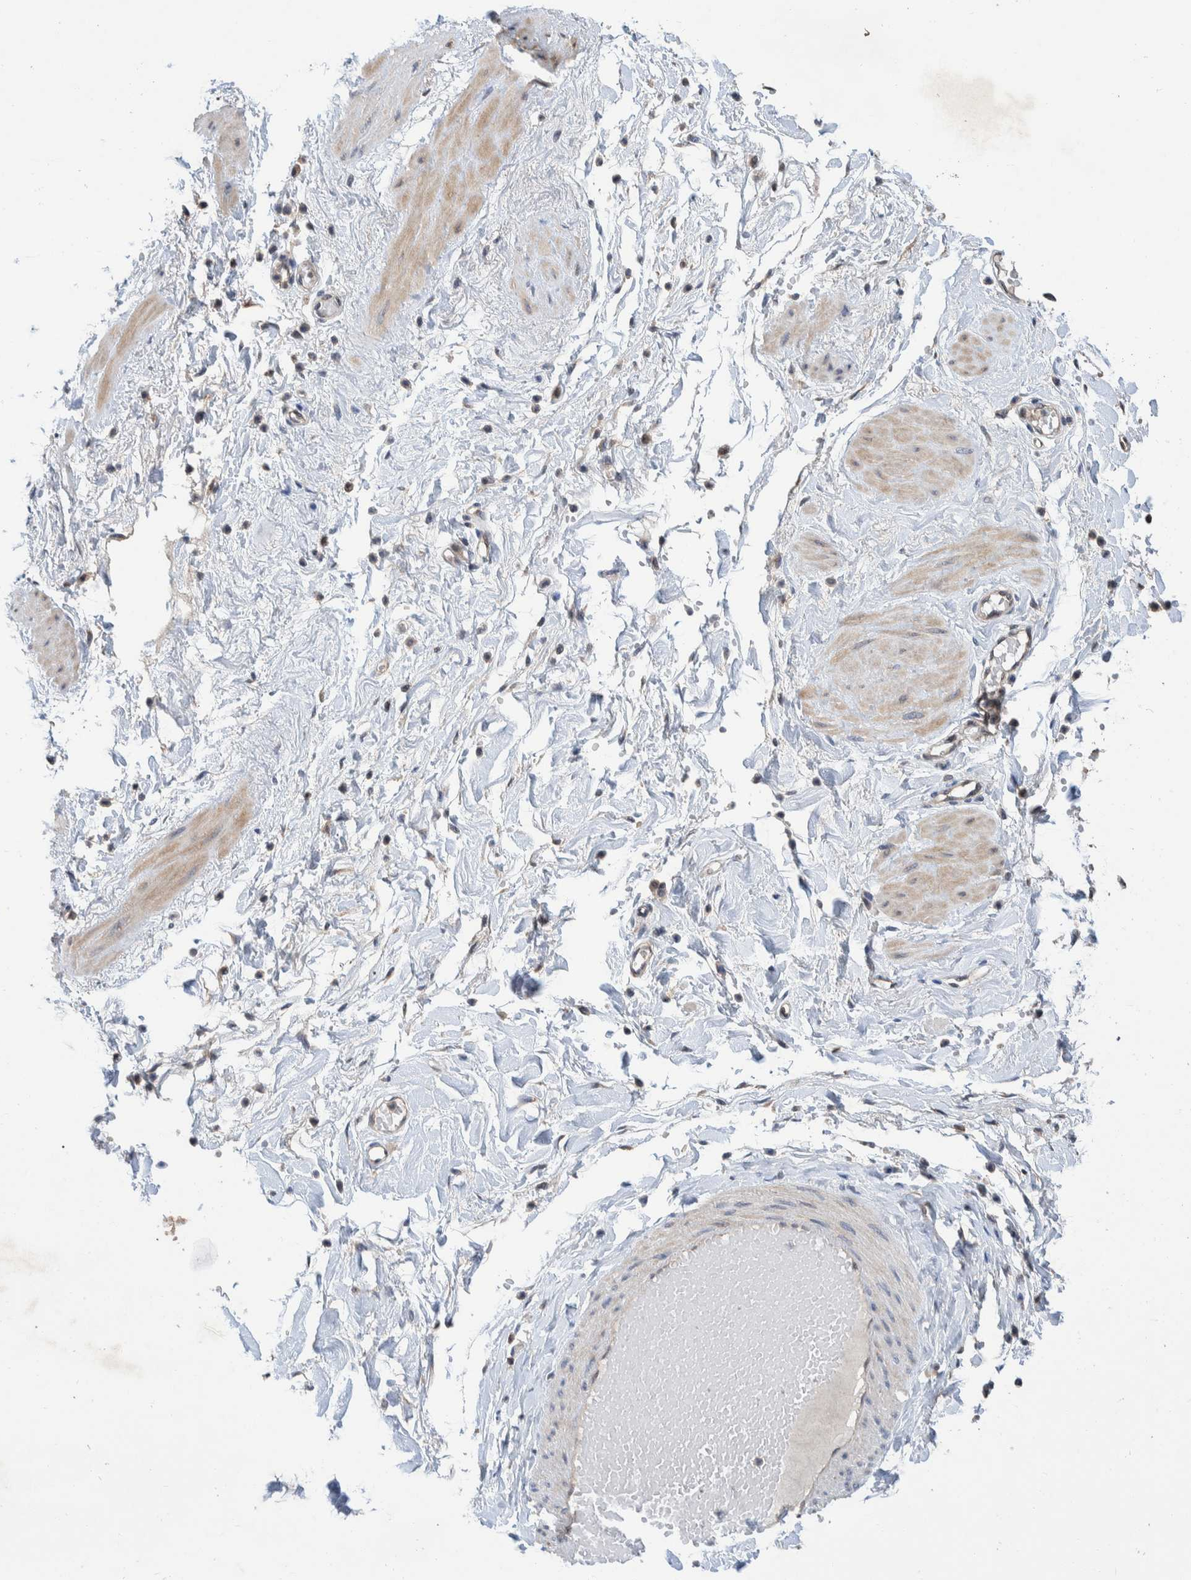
{"staining": {"intensity": "weak", "quantity": "<25%", "location": "cytoplasmic/membranous"}, "tissue": "adipose tissue", "cell_type": "Adipocytes", "image_type": "normal", "snomed": [{"axis": "morphology", "description": "Normal tissue, NOS"}, {"axis": "topography", "description": "Soft tissue"}], "caption": "Image shows no protein expression in adipocytes of unremarkable adipose tissue.", "gene": "PLPBP", "patient": {"sex": "male", "age": 72}}